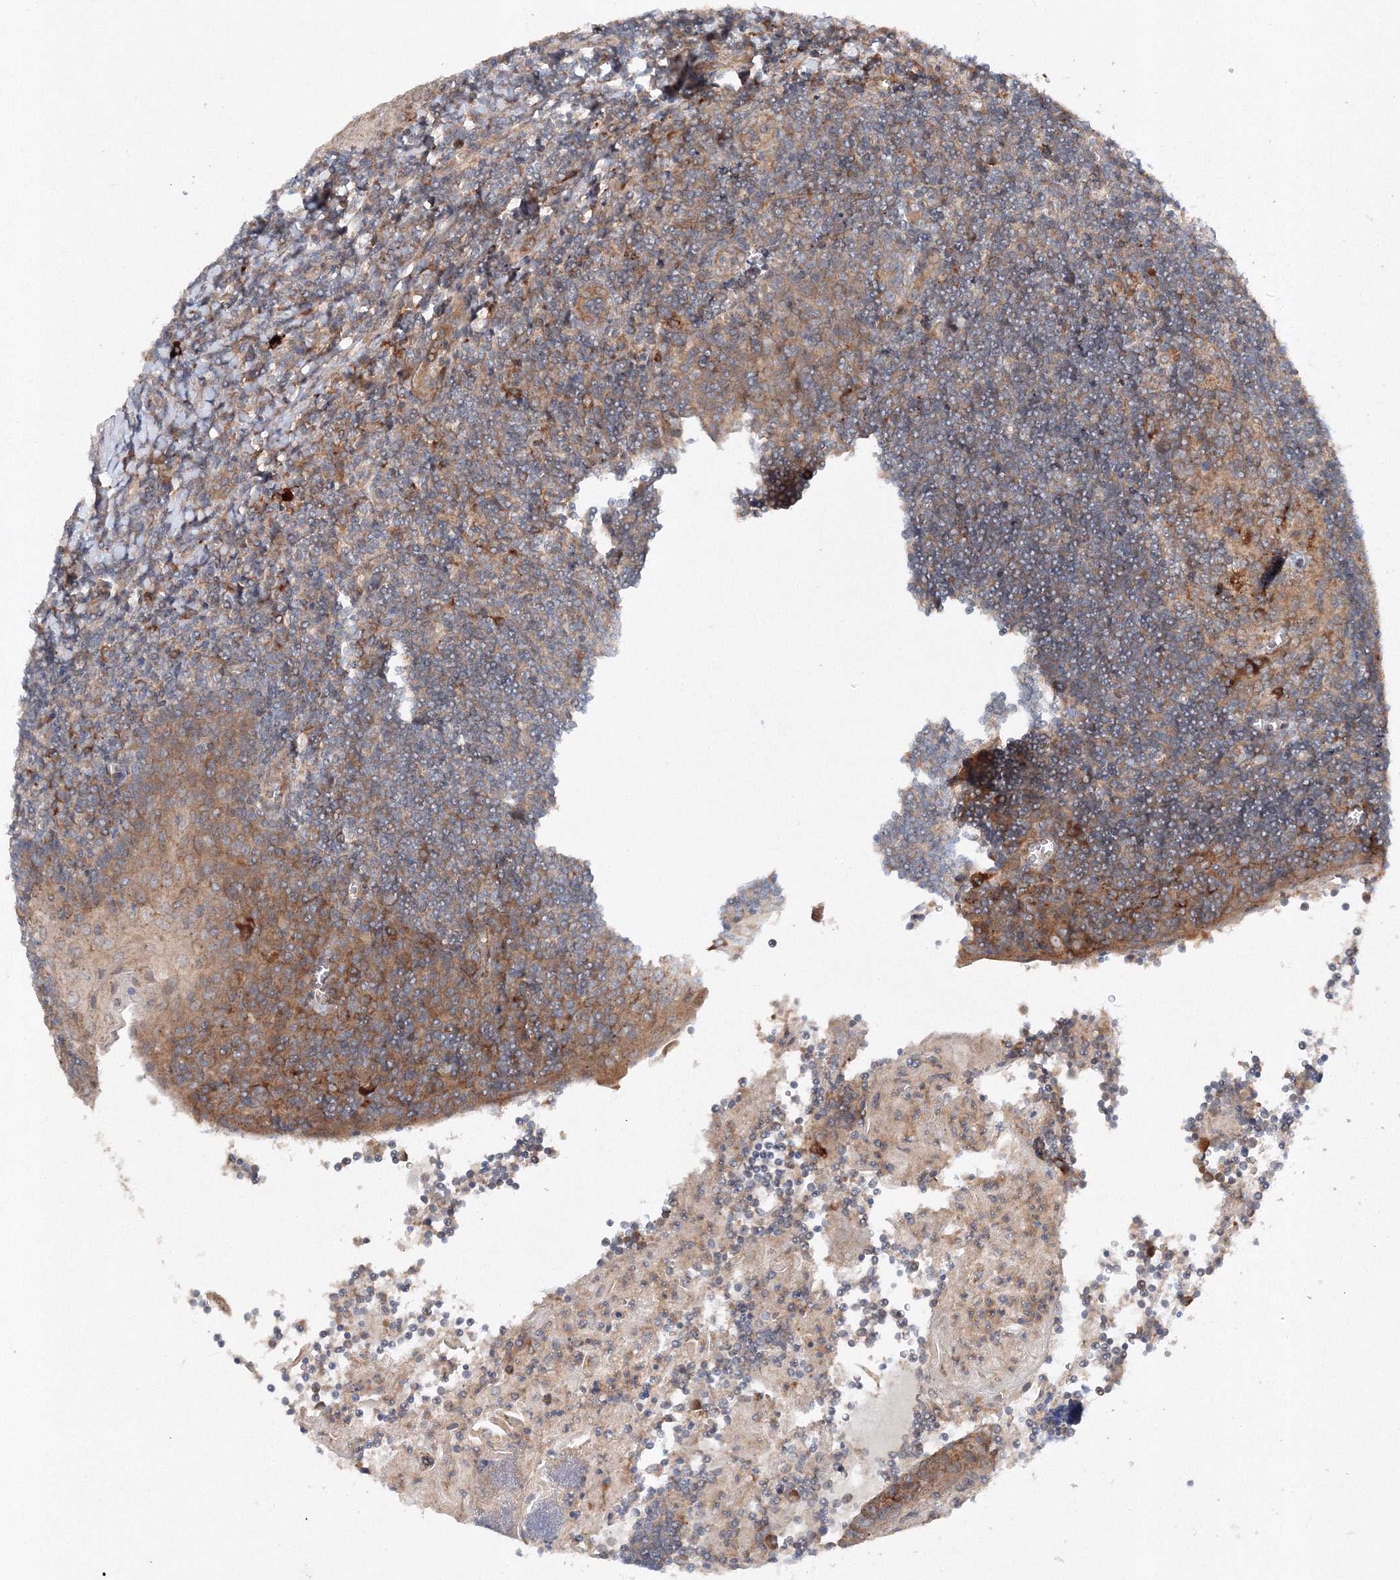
{"staining": {"intensity": "weak", "quantity": "25%-75%", "location": "cytoplasmic/membranous"}, "tissue": "tonsil", "cell_type": "Germinal center cells", "image_type": "normal", "snomed": [{"axis": "morphology", "description": "Normal tissue, NOS"}, {"axis": "topography", "description": "Tonsil"}], "caption": "High-power microscopy captured an immunohistochemistry (IHC) image of normal tonsil, revealing weak cytoplasmic/membranous expression in about 25%-75% of germinal center cells.", "gene": "SLC36A1", "patient": {"sex": "male", "age": 27}}